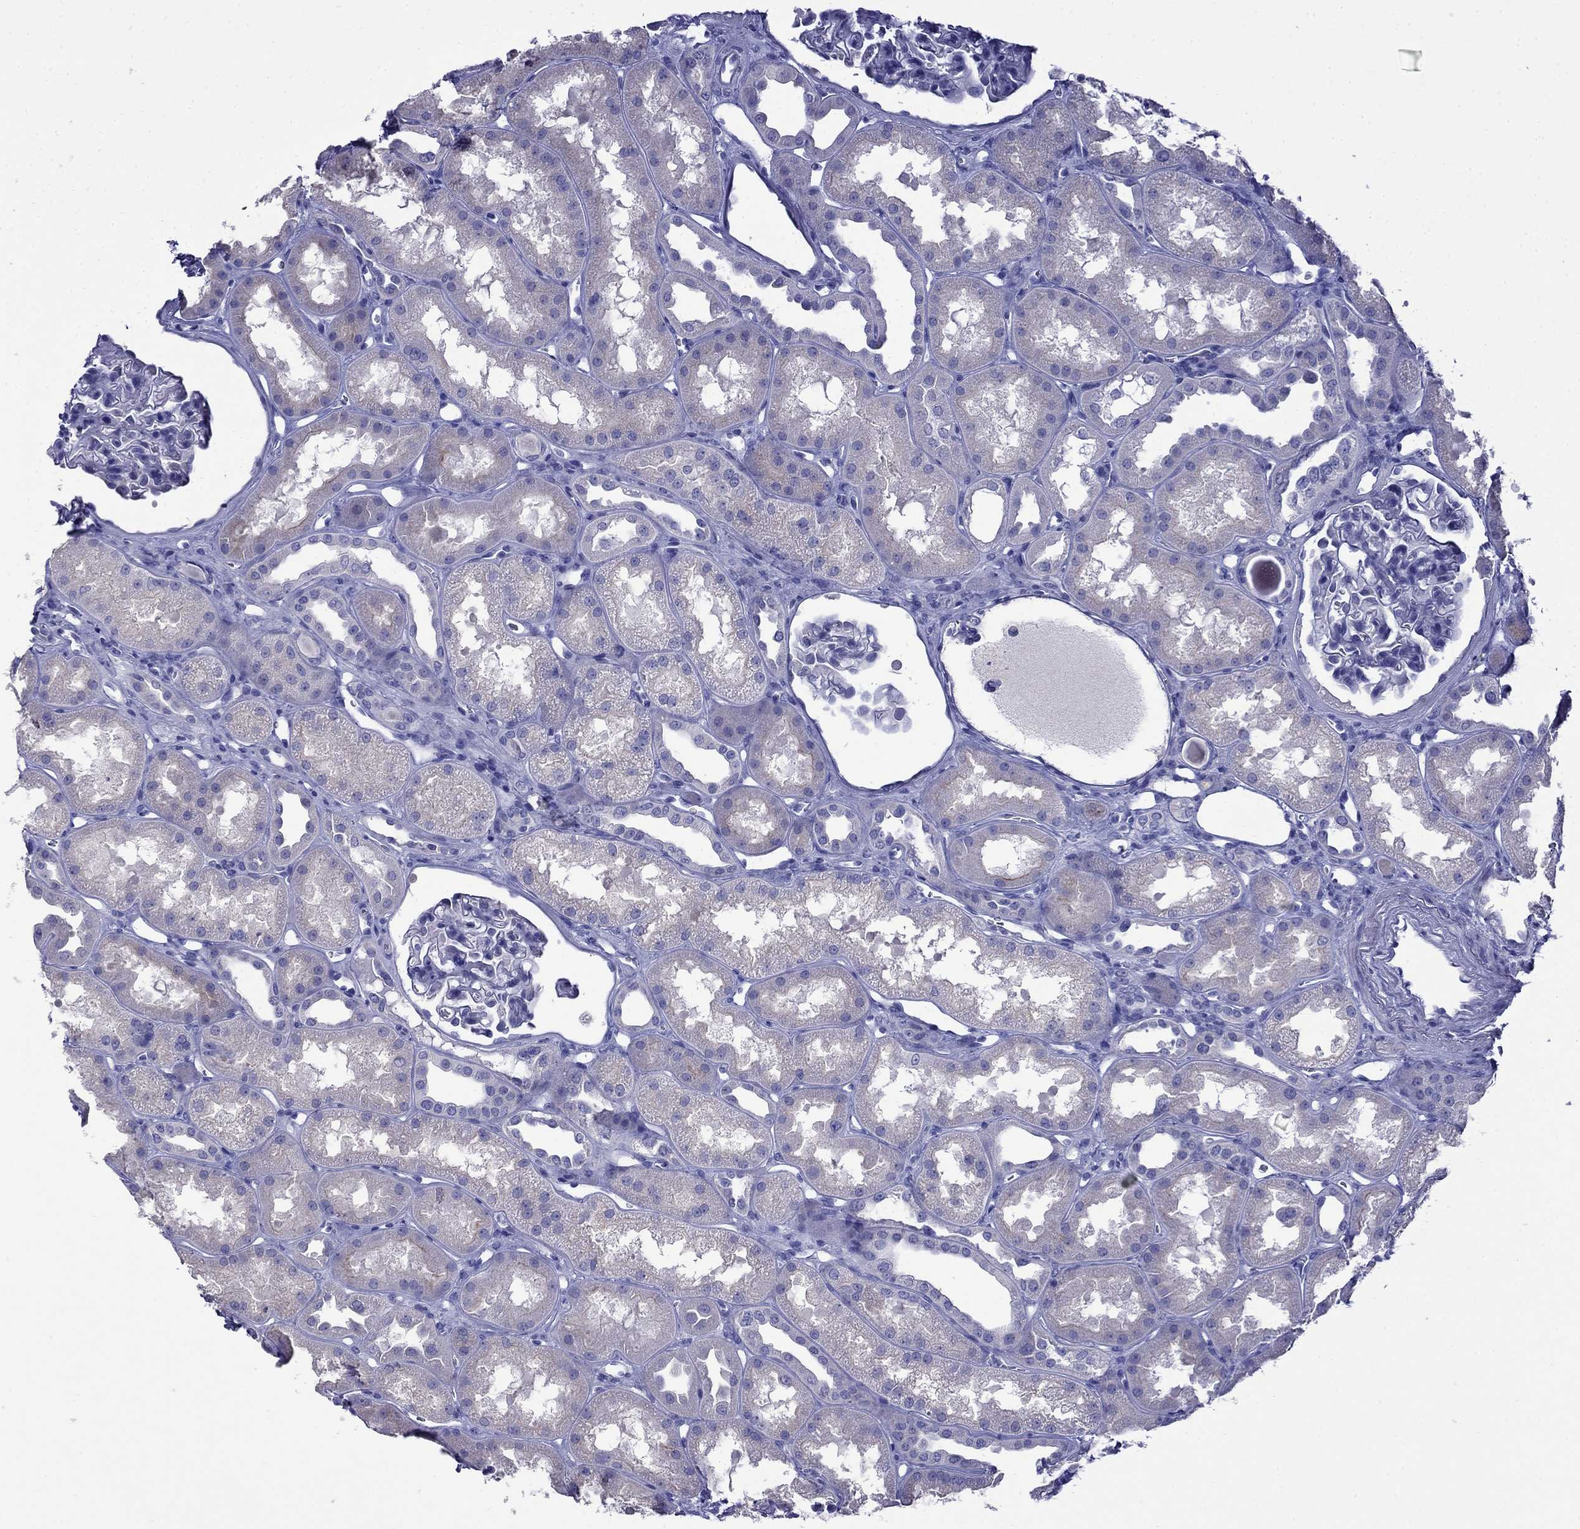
{"staining": {"intensity": "negative", "quantity": "none", "location": "none"}, "tissue": "kidney", "cell_type": "Cells in glomeruli", "image_type": "normal", "snomed": [{"axis": "morphology", "description": "Normal tissue, NOS"}, {"axis": "topography", "description": "Kidney"}], "caption": "Immunohistochemistry of normal kidney shows no staining in cells in glomeruli. Brightfield microscopy of IHC stained with DAB (3,3'-diaminobenzidine) (brown) and hematoxylin (blue), captured at high magnification.", "gene": "MYO15A", "patient": {"sex": "male", "age": 61}}